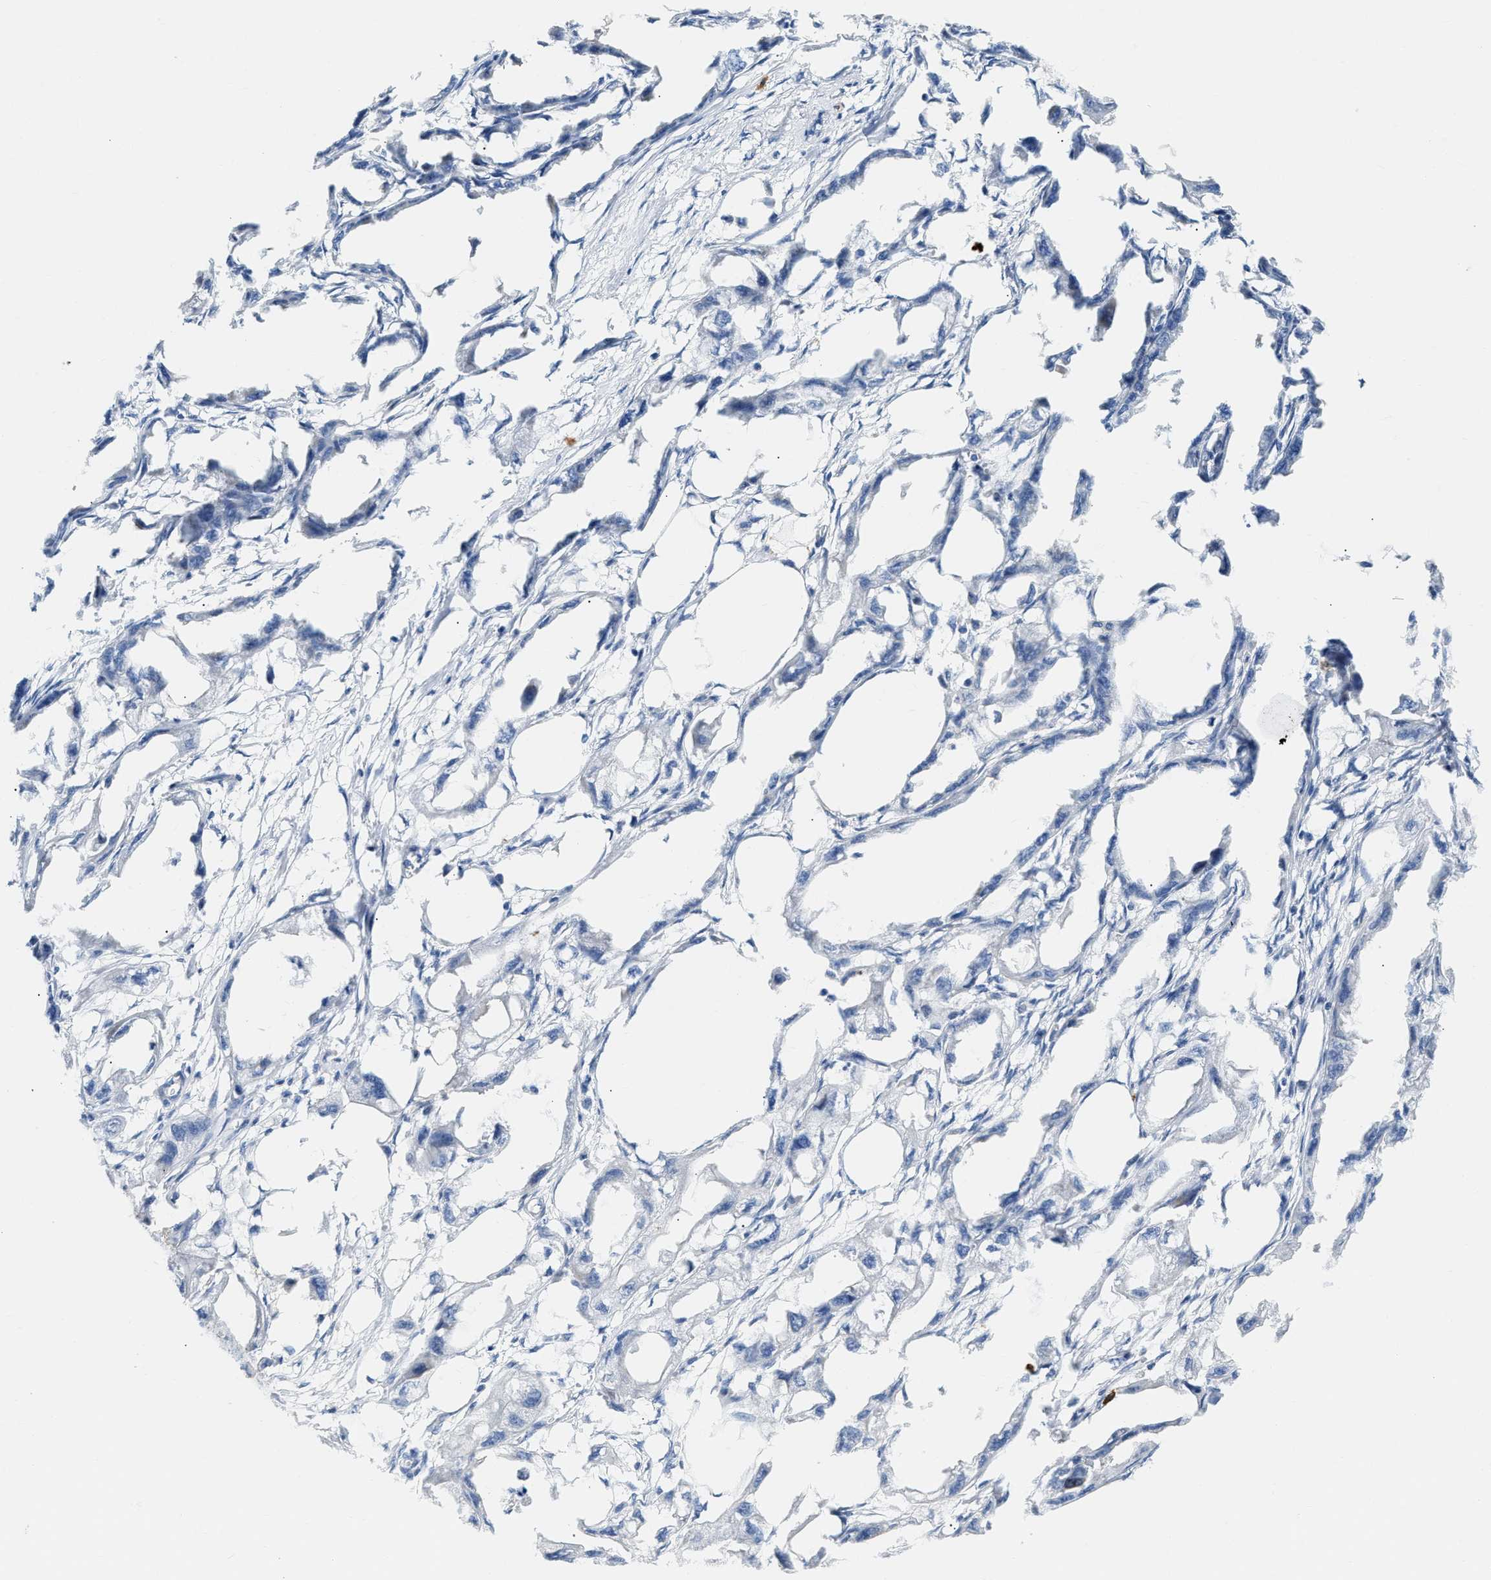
{"staining": {"intensity": "negative", "quantity": "none", "location": "none"}, "tissue": "endometrial cancer", "cell_type": "Tumor cells", "image_type": "cancer", "snomed": [{"axis": "morphology", "description": "Adenocarcinoma, NOS"}, {"axis": "topography", "description": "Endometrium"}], "caption": "An image of human endometrial cancer (adenocarcinoma) is negative for staining in tumor cells.", "gene": "FHL1", "patient": {"sex": "female", "age": 67}}